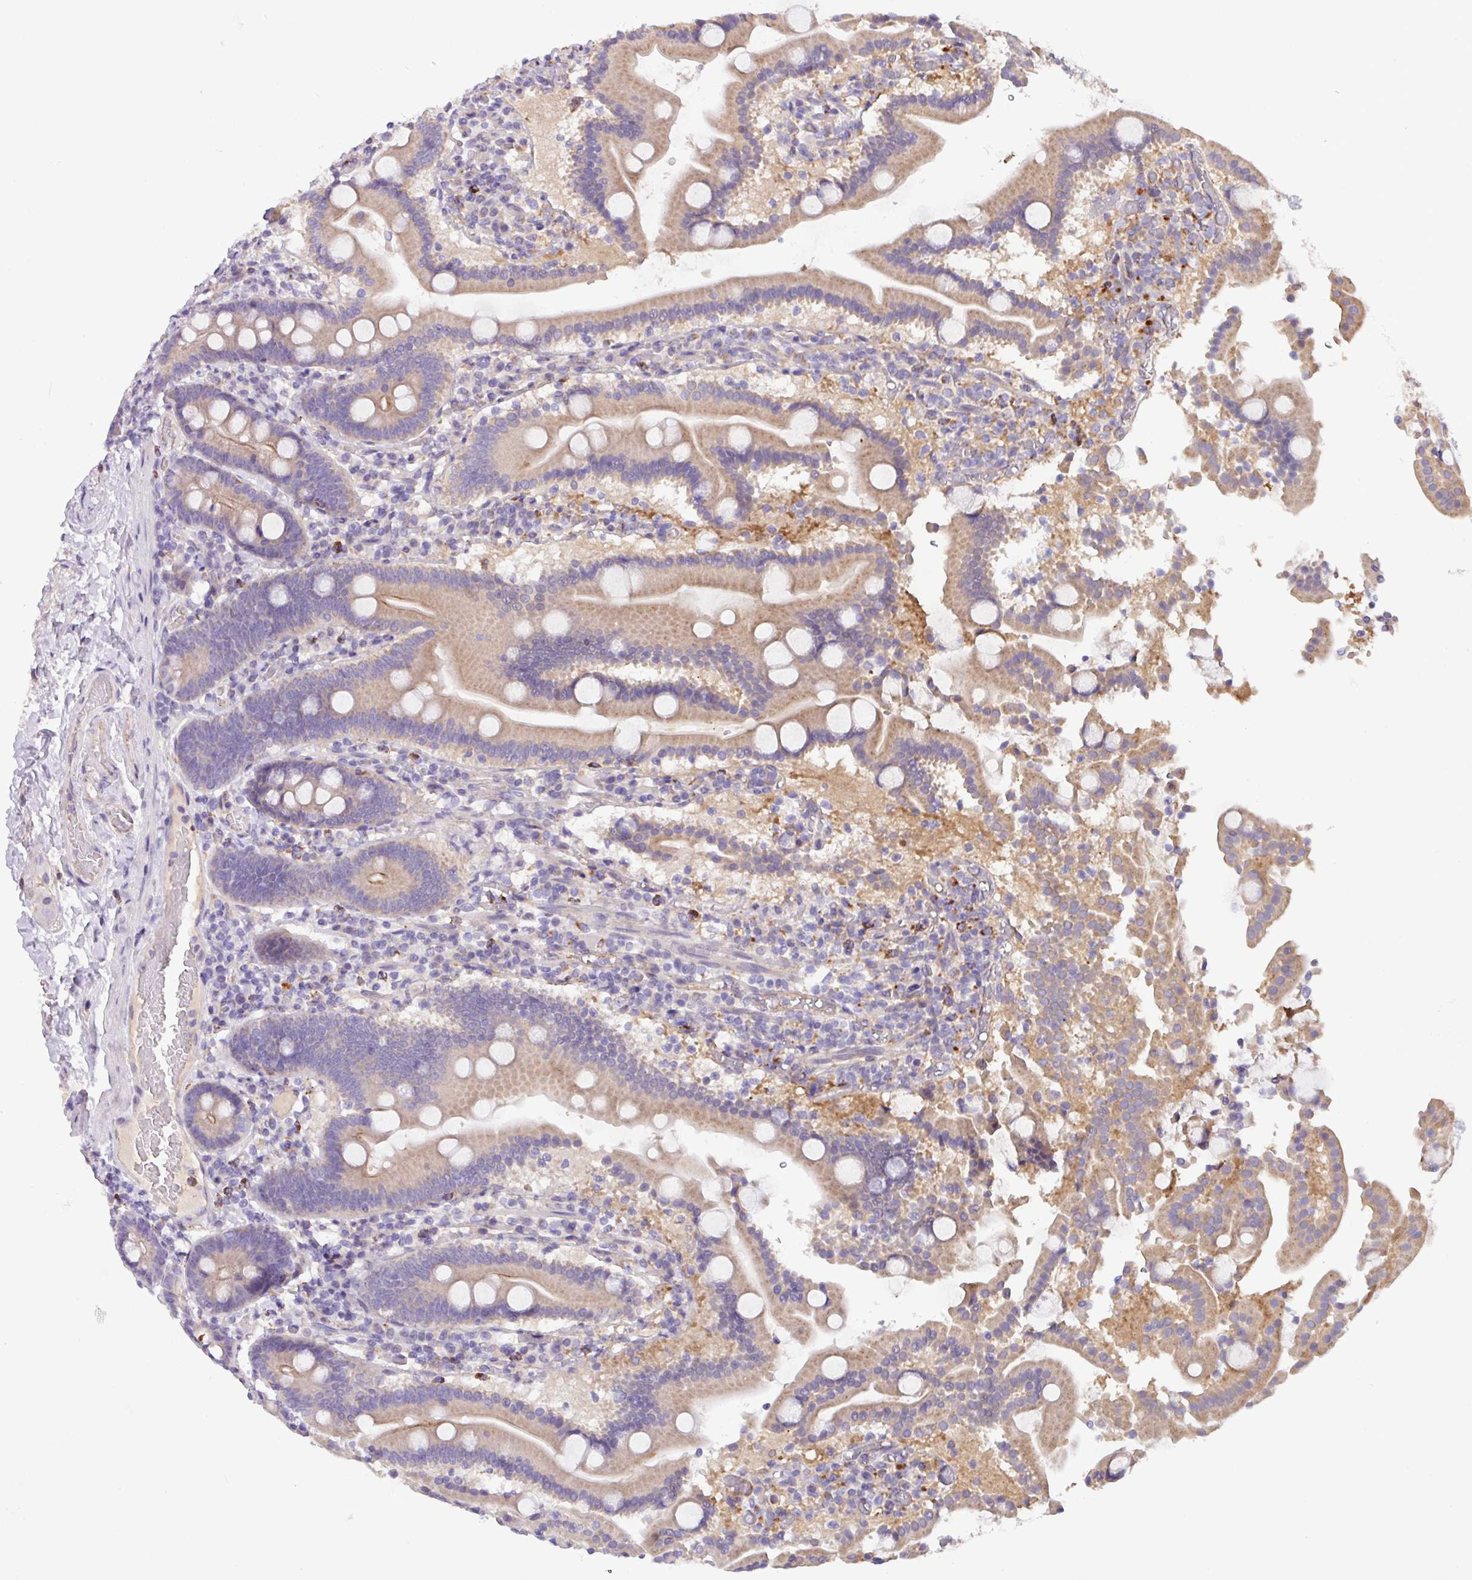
{"staining": {"intensity": "moderate", "quantity": "25%-75%", "location": "cytoplasmic/membranous"}, "tissue": "duodenum", "cell_type": "Glandular cells", "image_type": "normal", "snomed": [{"axis": "morphology", "description": "Normal tissue, NOS"}, {"axis": "topography", "description": "Duodenum"}], "caption": "Immunohistochemical staining of unremarkable duodenum reveals 25%-75% levels of moderate cytoplasmic/membranous protein expression in about 25%-75% of glandular cells.", "gene": "MRM2", "patient": {"sex": "male", "age": 55}}